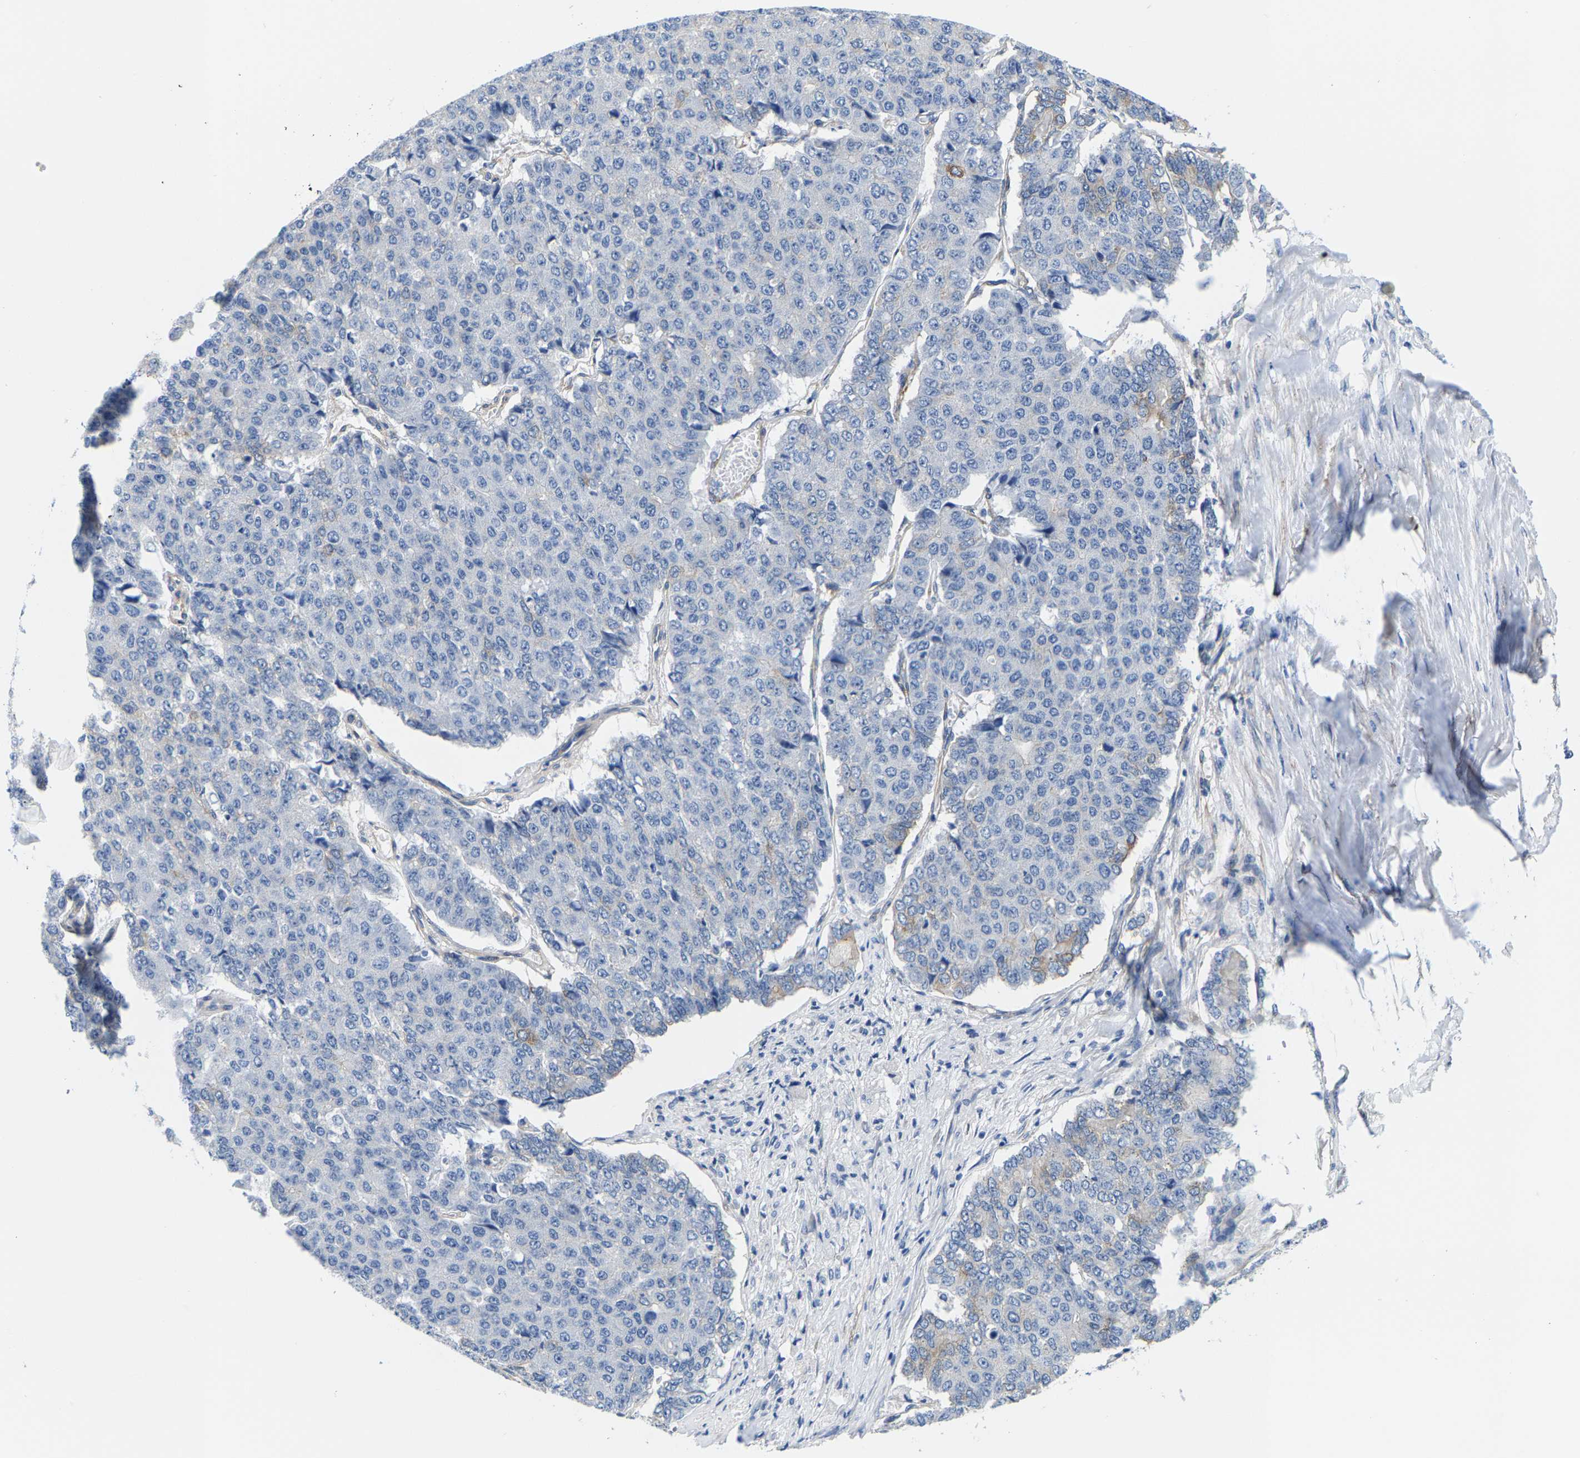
{"staining": {"intensity": "negative", "quantity": "none", "location": "none"}, "tissue": "pancreatic cancer", "cell_type": "Tumor cells", "image_type": "cancer", "snomed": [{"axis": "morphology", "description": "Adenocarcinoma, NOS"}, {"axis": "topography", "description": "Pancreas"}], "caption": "The micrograph displays no significant positivity in tumor cells of pancreatic cancer (adenocarcinoma). The staining is performed using DAB (3,3'-diaminobenzidine) brown chromogen with nuclei counter-stained in using hematoxylin.", "gene": "DSCAM", "patient": {"sex": "male", "age": 50}}